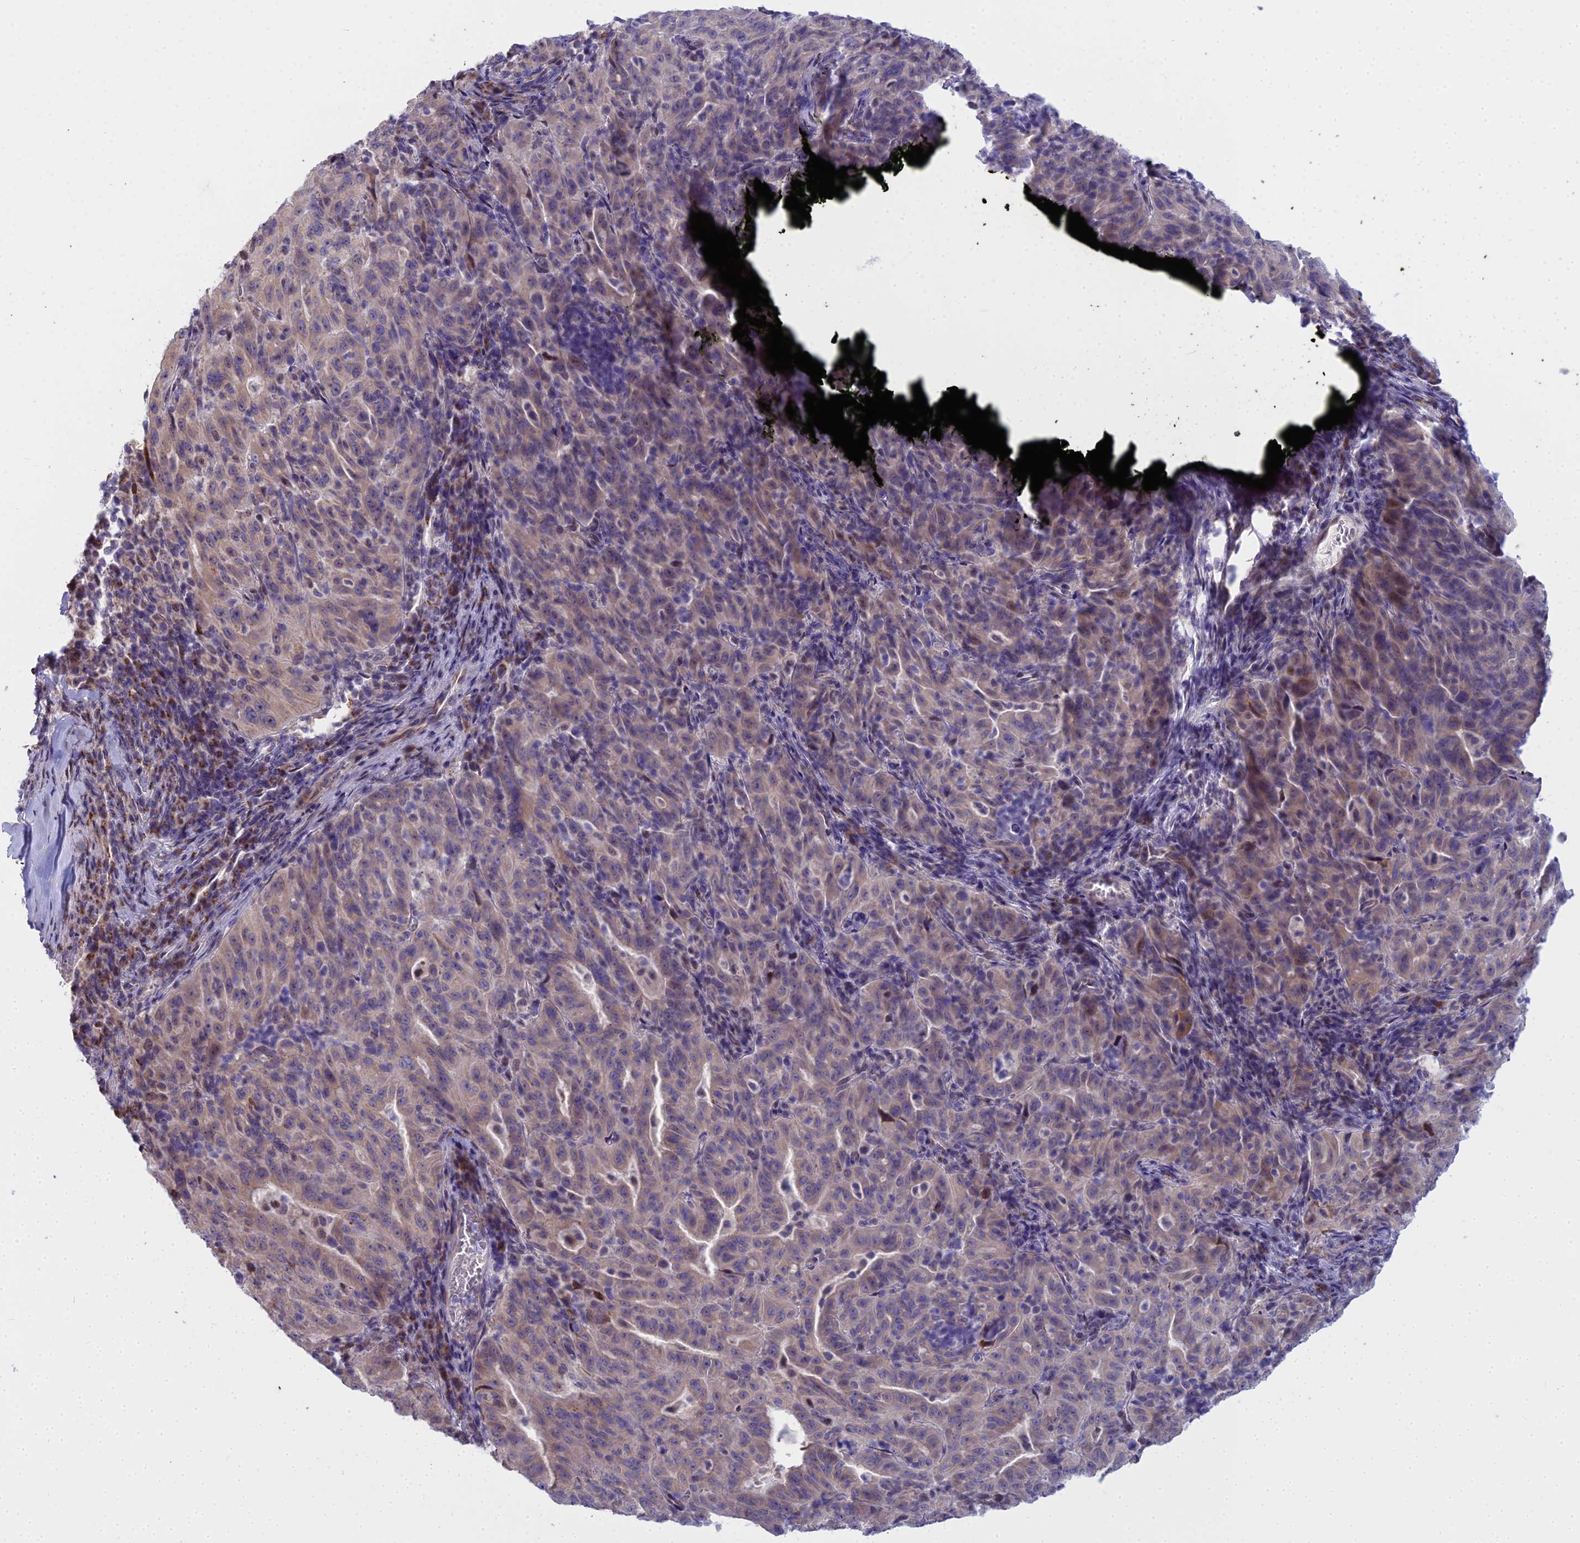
{"staining": {"intensity": "weak", "quantity": "<25%", "location": "cytoplasmic/membranous"}, "tissue": "pancreatic cancer", "cell_type": "Tumor cells", "image_type": "cancer", "snomed": [{"axis": "morphology", "description": "Adenocarcinoma, NOS"}, {"axis": "topography", "description": "Pancreas"}], "caption": "This is an immunohistochemistry micrograph of human pancreatic cancer. There is no staining in tumor cells.", "gene": "WDPCP", "patient": {"sex": "male", "age": 63}}